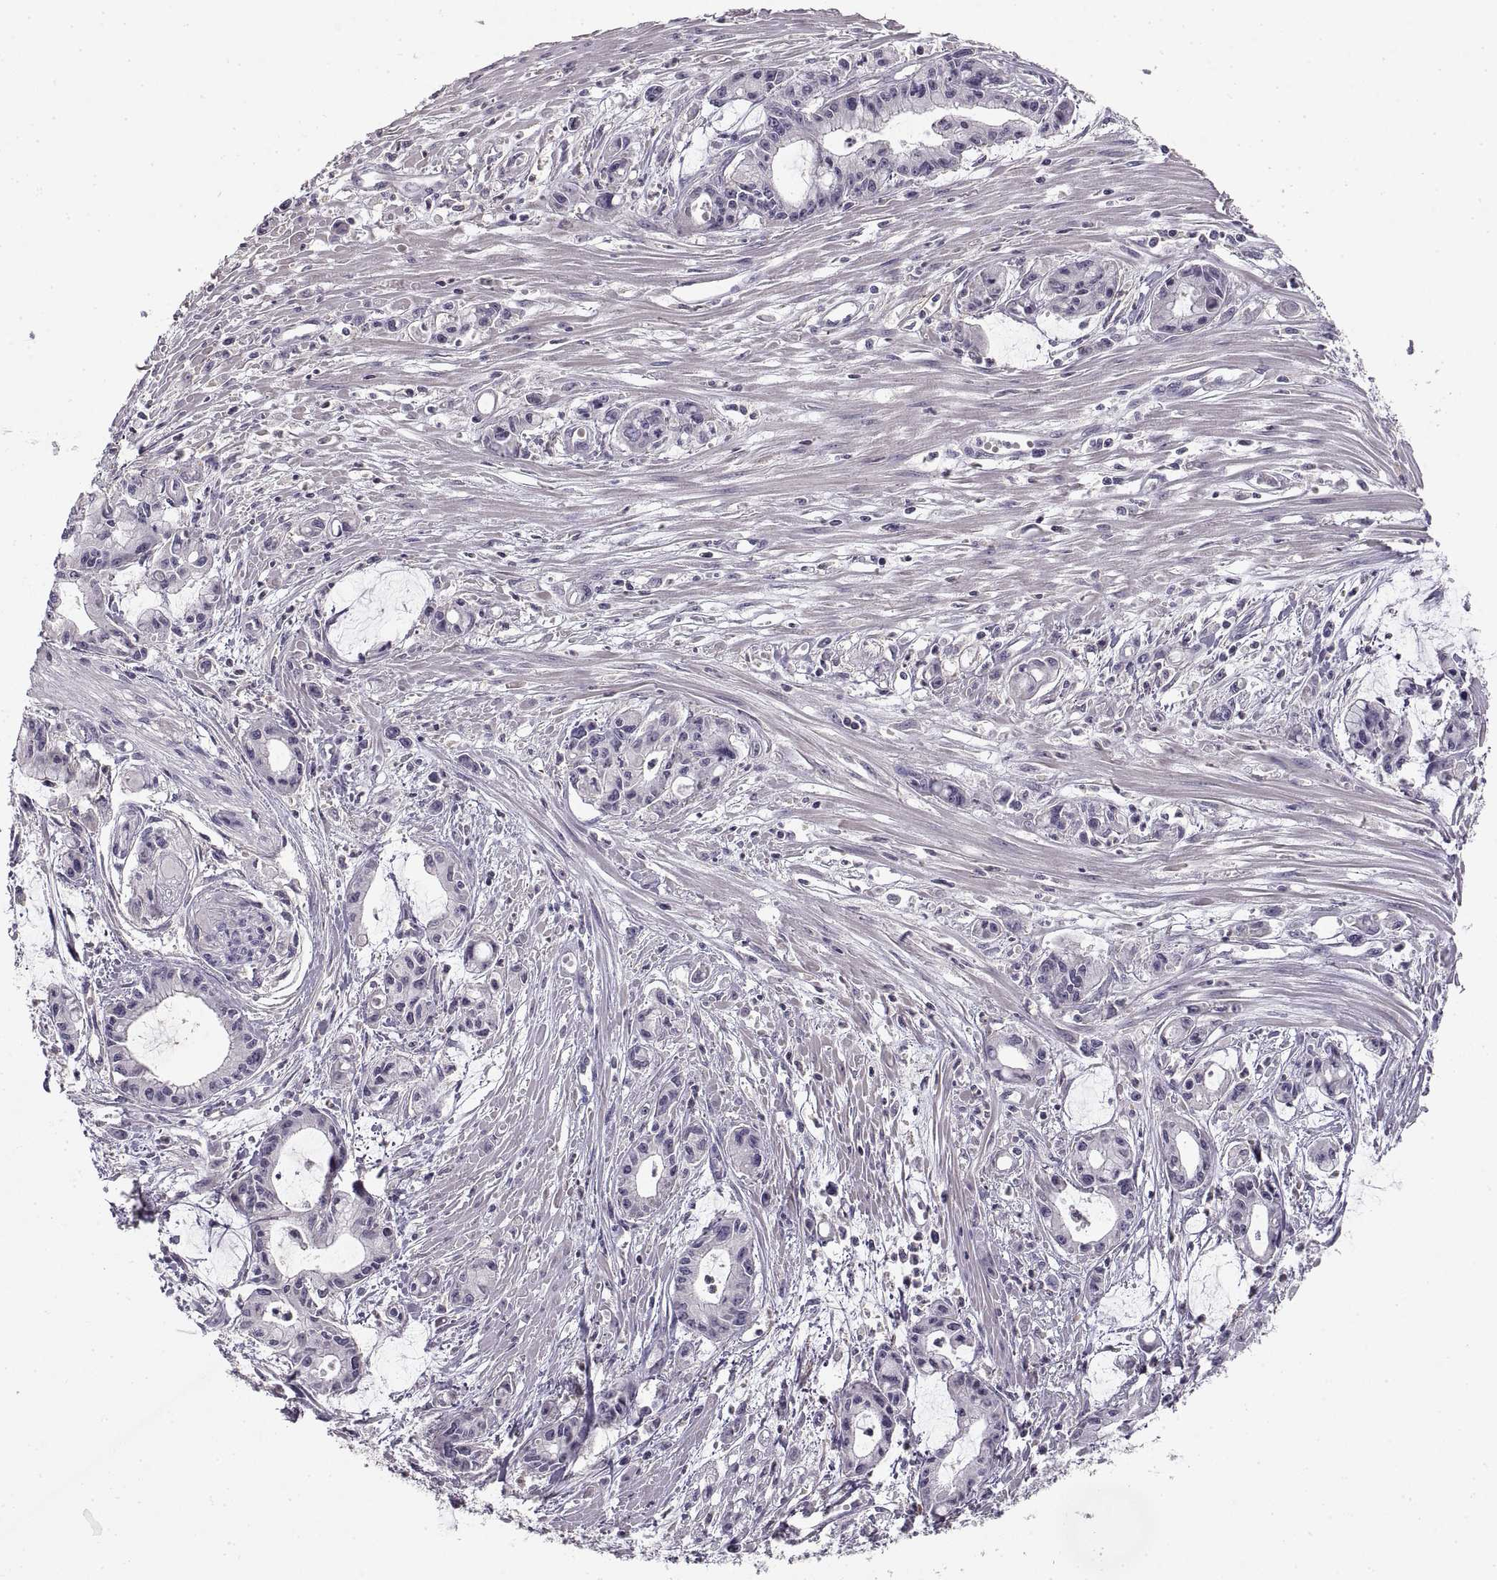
{"staining": {"intensity": "negative", "quantity": "none", "location": "none"}, "tissue": "pancreatic cancer", "cell_type": "Tumor cells", "image_type": "cancer", "snomed": [{"axis": "morphology", "description": "Adenocarcinoma, NOS"}, {"axis": "topography", "description": "Pancreas"}], "caption": "A micrograph of adenocarcinoma (pancreatic) stained for a protein displays no brown staining in tumor cells.", "gene": "ADAM11", "patient": {"sex": "male", "age": 48}}